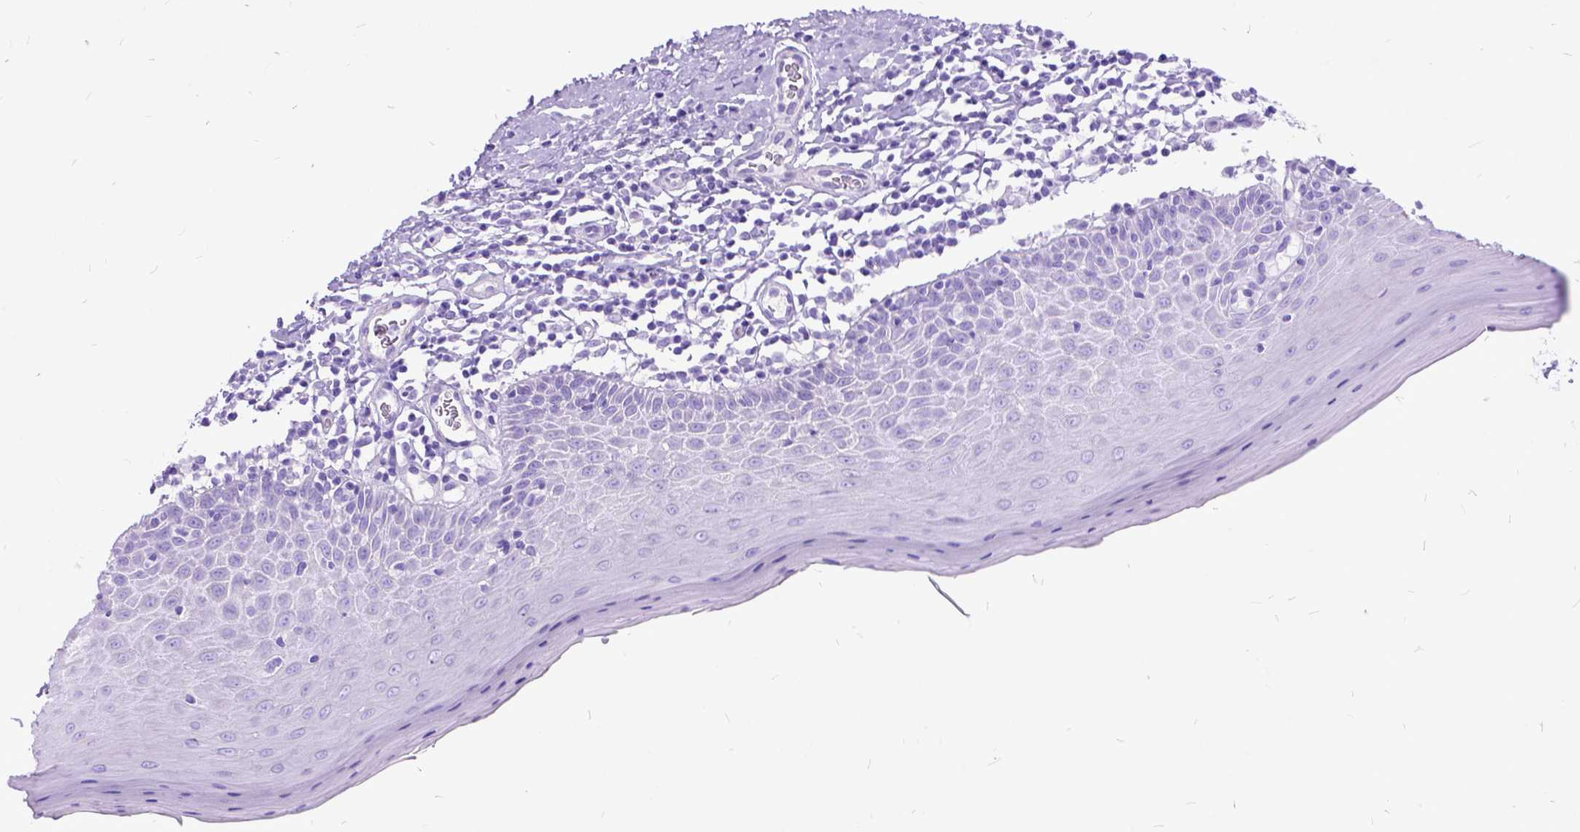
{"staining": {"intensity": "negative", "quantity": "none", "location": "none"}, "tissue": "oral mucosa", "cell_type": "Squamous epithelial cells", "image_type": "normal", "snomed": [{"axis": "morphology", "description": "Normal tissue, NOS"}, {"axis": "topography", "description": "Oral tissue"}, {"axis": "topography", "description": "Tounge, NOS"}], "caption": "Immunohistochemistry histopathology image of benign human oral mucosa stained for a protein (brown), which shows no positivity in squamous epithelial cells. (Stains: DAB immunohistochemistry with hematoxylin counter stain, Microscopy: brightfield microscopy at high magnification).", "gene": "ARL9", "patient": {"sex": "female", "age": 58}}